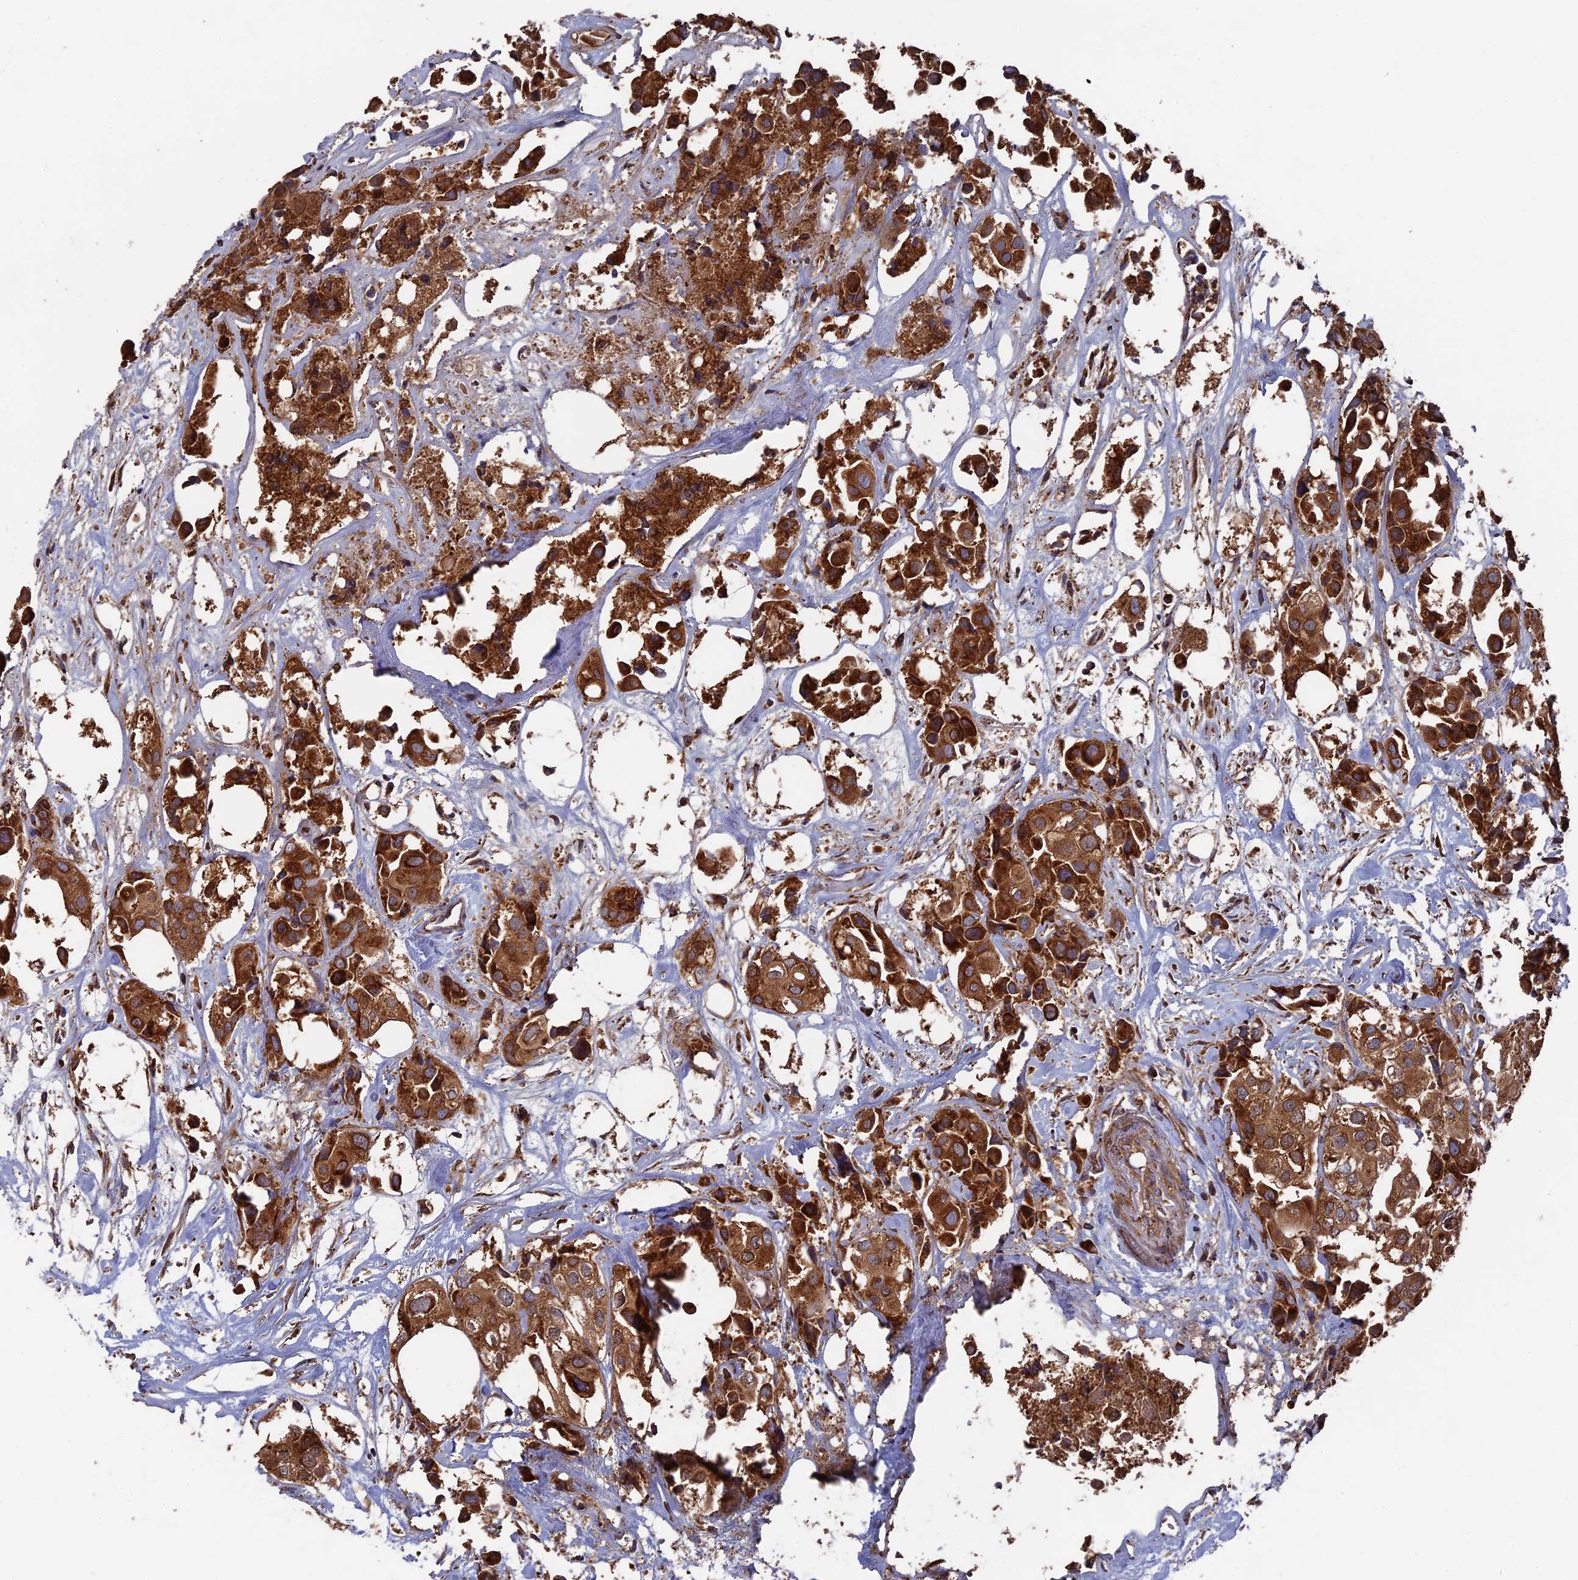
{"staining": {"intensity": "strong", "quantity": ">75%", "location": "cytoplasmic/membranous"}, "tissue": "urothelial cancer", "cell_type": "Tumor cells", "image_type": "cancer", "snomed": [{"axis": "morphology", "description": "Urothelial carcinoma, High grade"}, {"axis": "topography", "description": "Urinary bladder"}], "caption": "Immunohistochemical staining of urothelial cancer demonstrates strong cytoplasmic/membranous protein expression in about >75% of tumor cells. (brown staining indicates protein expression, while blue staining denotes nuclei).", "gene": "TELO2", "patient": {"sex": "male", "age": 64}}